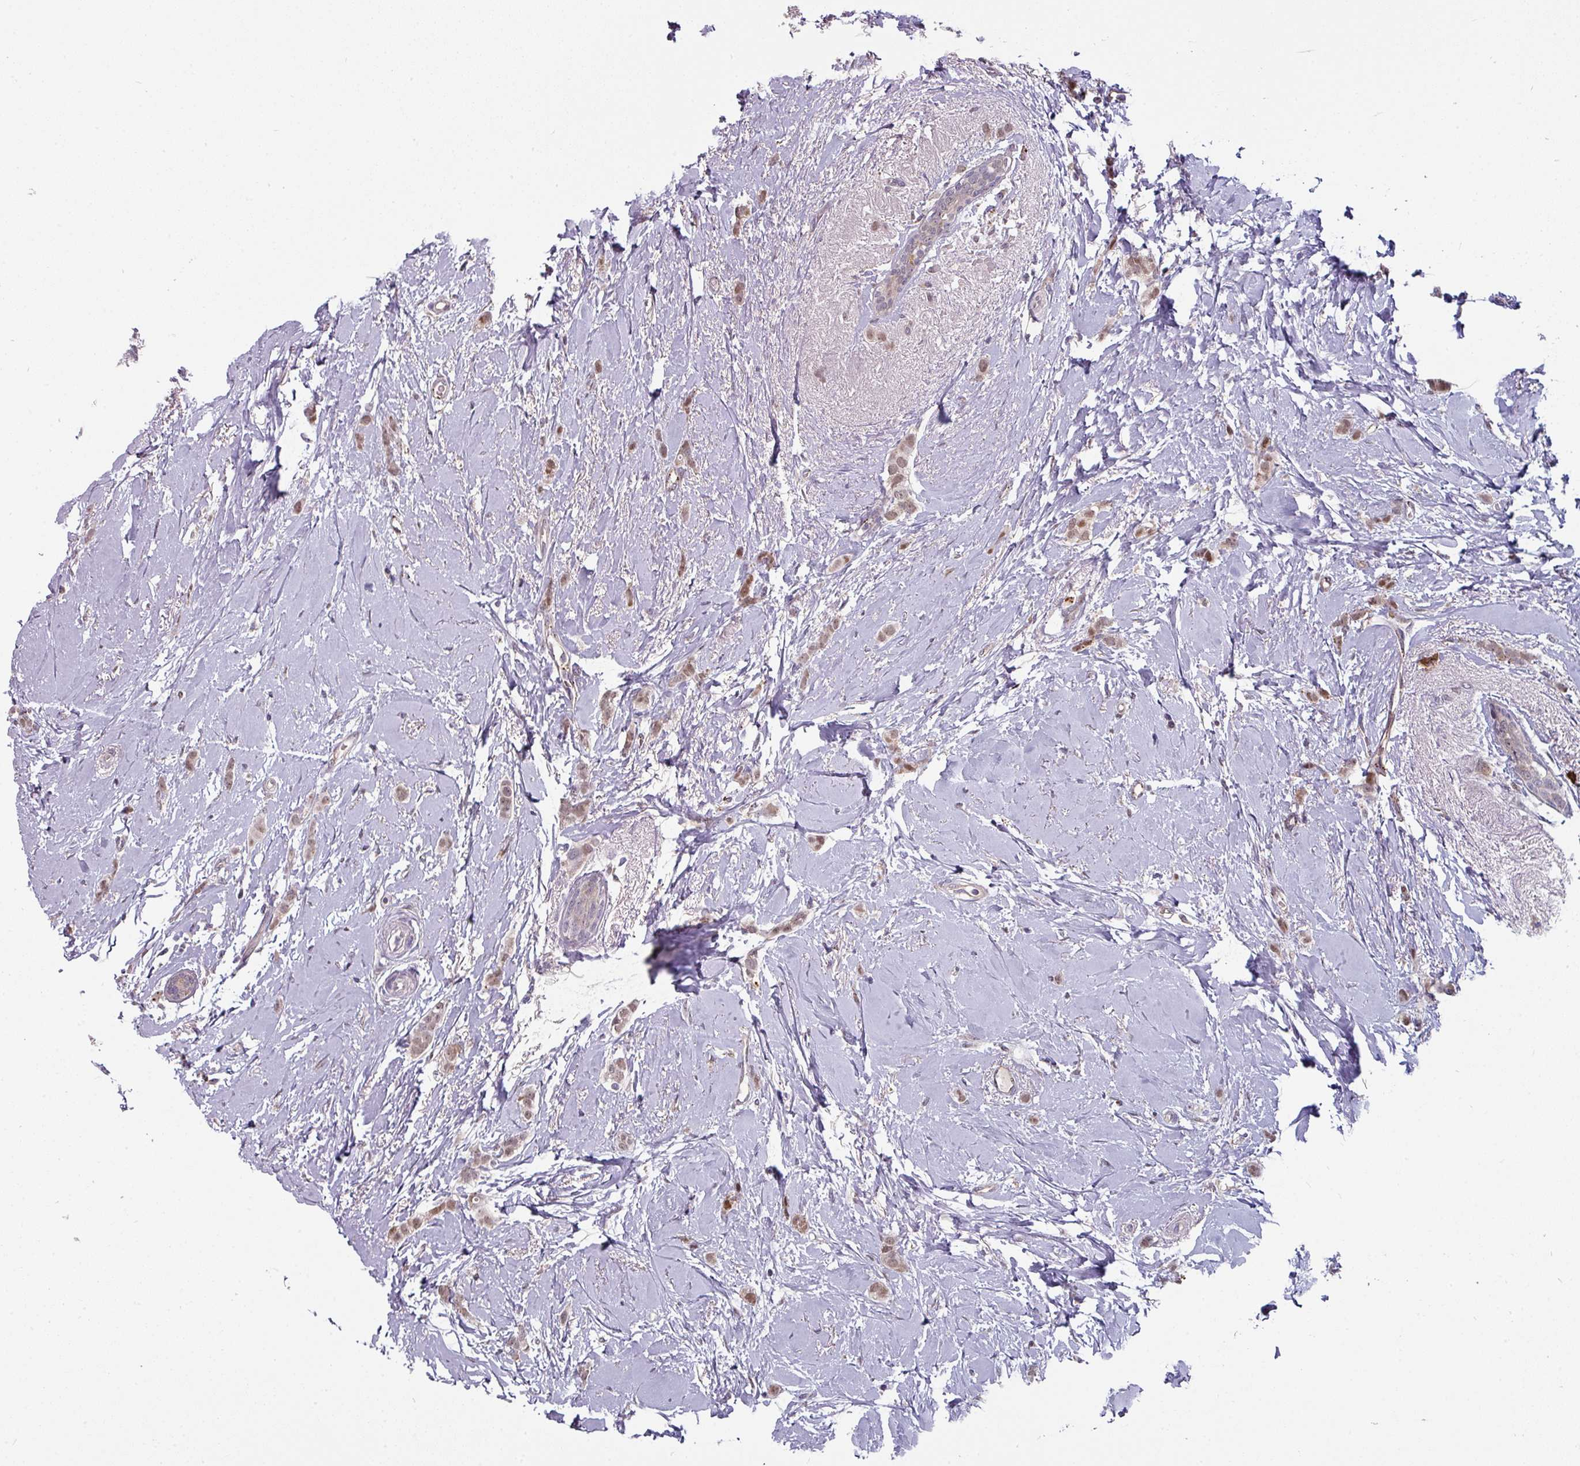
{"staining": {"intensity": "moderate", "quantity": ">75%", "location": "nuclear"}, "tissue": "breast cancer", "cell_type": "Tumor cells", "image_type": "cancer", "snomed": [{"axis": "morphology", "description": "Duct carcinoma"}, {"axis": "topography", "description": "Breast"}], "caption": "Immunohistochemistry micrograph of human infiltrating ductal carcinoma (breast) stained for a protein (brown), which displays medium levels of moderate nuclear expression in approximately >75% of tumor cells.", "gene": "SWSAP1", "patient": {"sex": "female", "age": 72}}